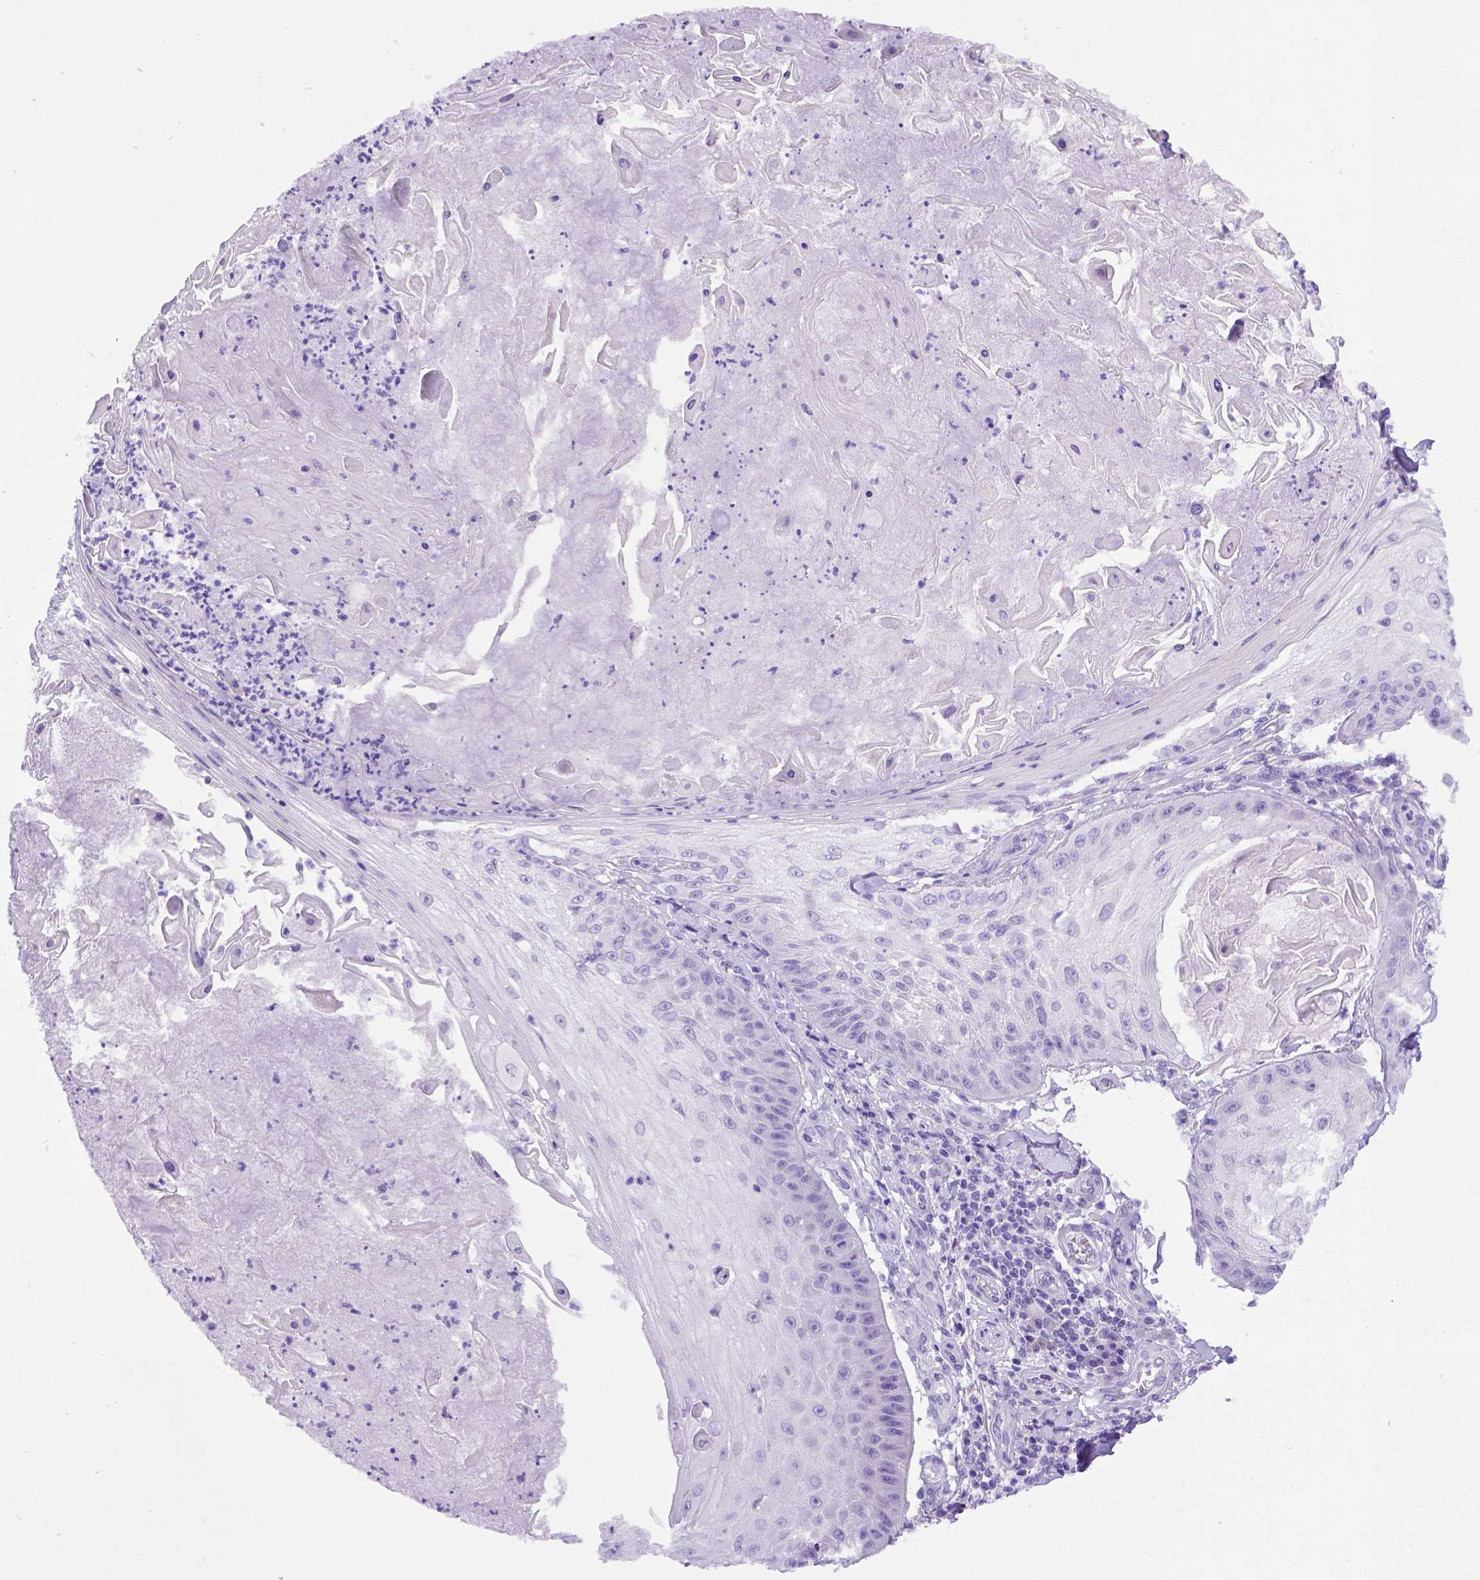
{"staining": {"intensity": "negative", "quantity": "none", "location": "none"}, "tissue": "skin cancer", "cell_type": "Tumor cells", "image_type": "cancer", "snomed": [{"axis": "morphology", "description": "Squamous cell carcinoma, NOS"}, {"axis": "topography", "description": "Skin"}], "caption": "Skin squamous cell carcinoma was stained to show a protein in brown. There is no significant expression in tumor cells. (Brightfield microscopy of DAB immunohistochemistry (IHC) at high magnification).", "gene": "FOXI1", "patient": {"sex": "male", "age": 70}}